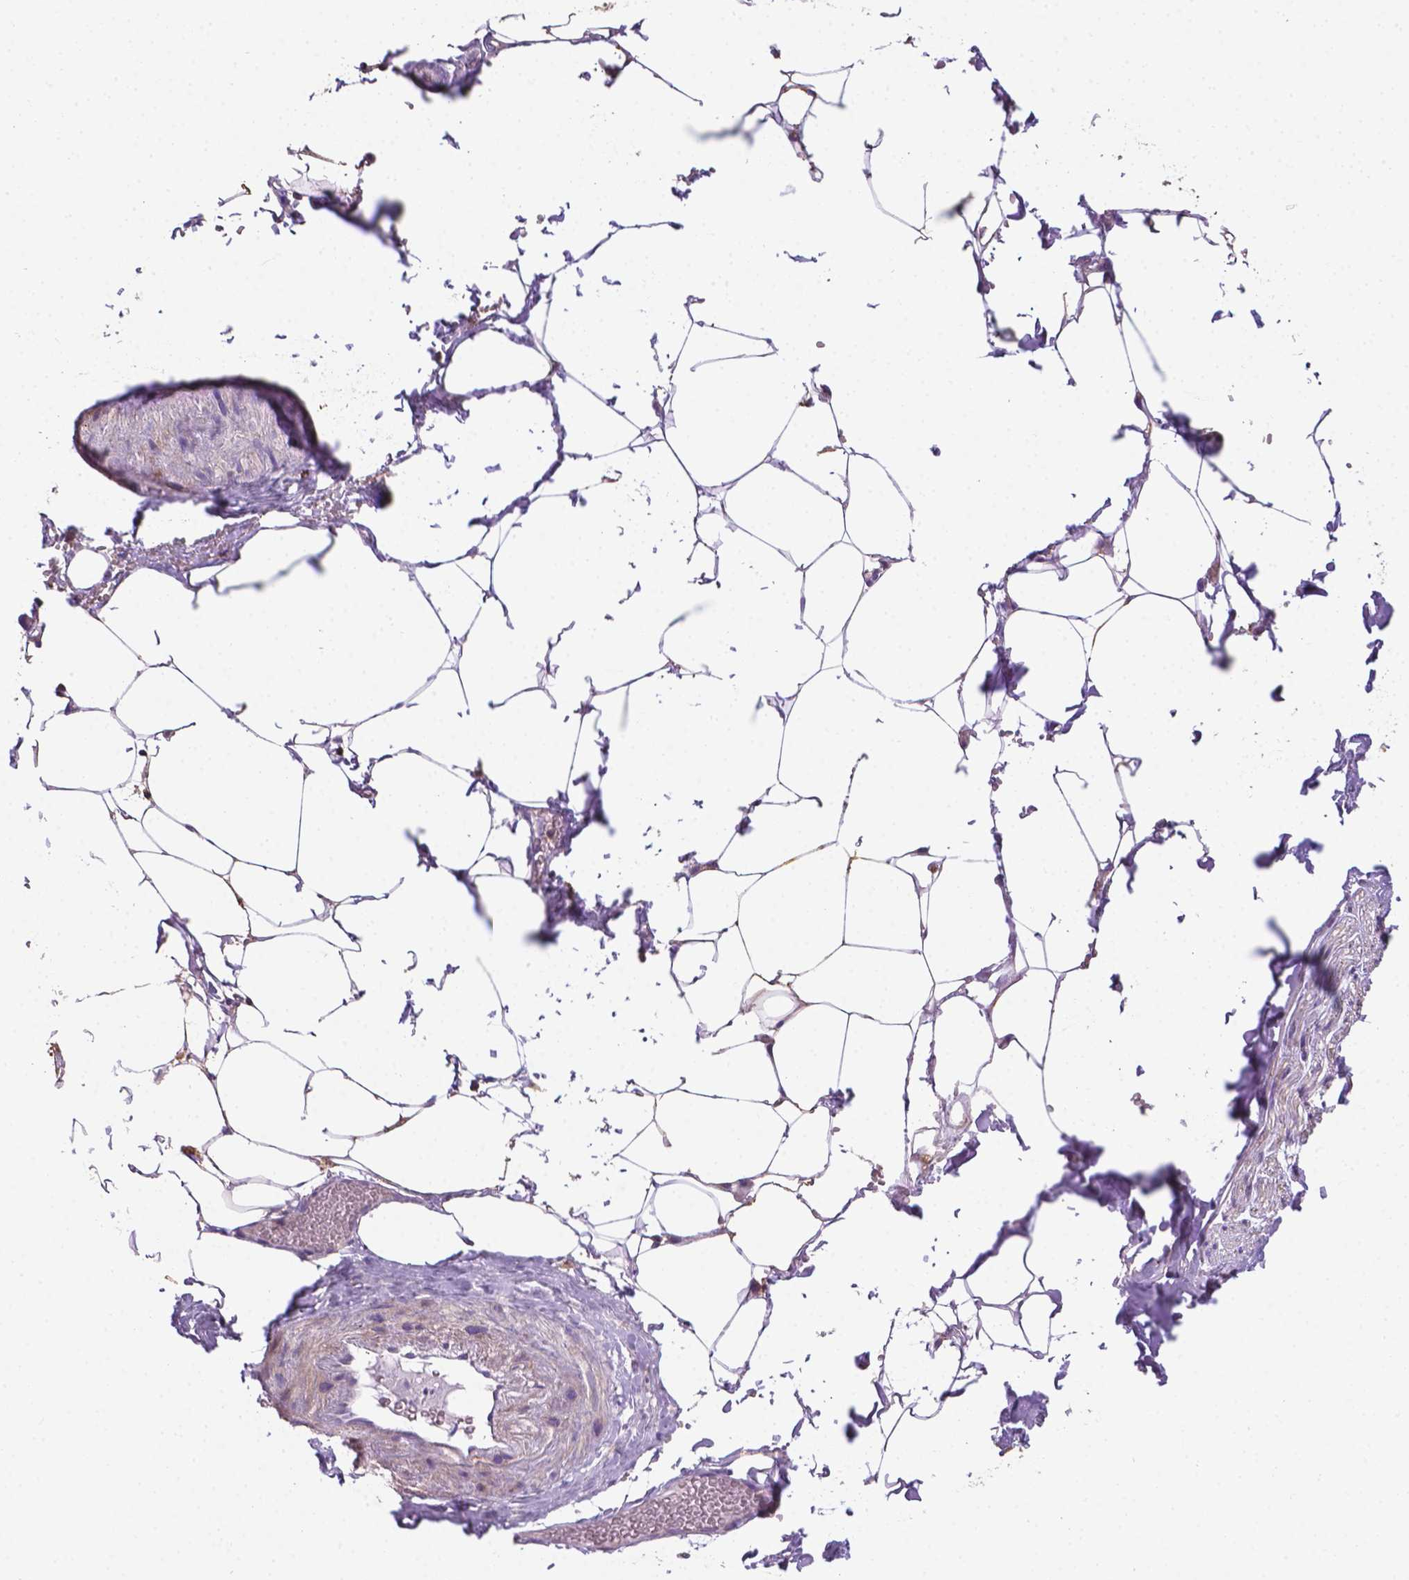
{"staining": {"intensity": "weak", "quantity": ">75%", "location": "cytoplasmic/membranous,nuclear"}, "tissue": "adipose tissue", "cell_type": "Adipocytes", "image_type": "normal", "snomed": [{"axis": "morphology", "description": "Normal tissue, NOS"}, {"axis": "topography", "description": "Prostate"}, {"axis": "topography", "description": "Peripheral nerve tissue"}], "caption": "Immunohistochemical staining of unremarkable adipose tissue reveals low levels of weak cytoplasmic/membranous,nuclear positivity in approximately >75% of adipocytes.", "gene": "ACAD10", "patient": {"sex": "male", "age": 55}}